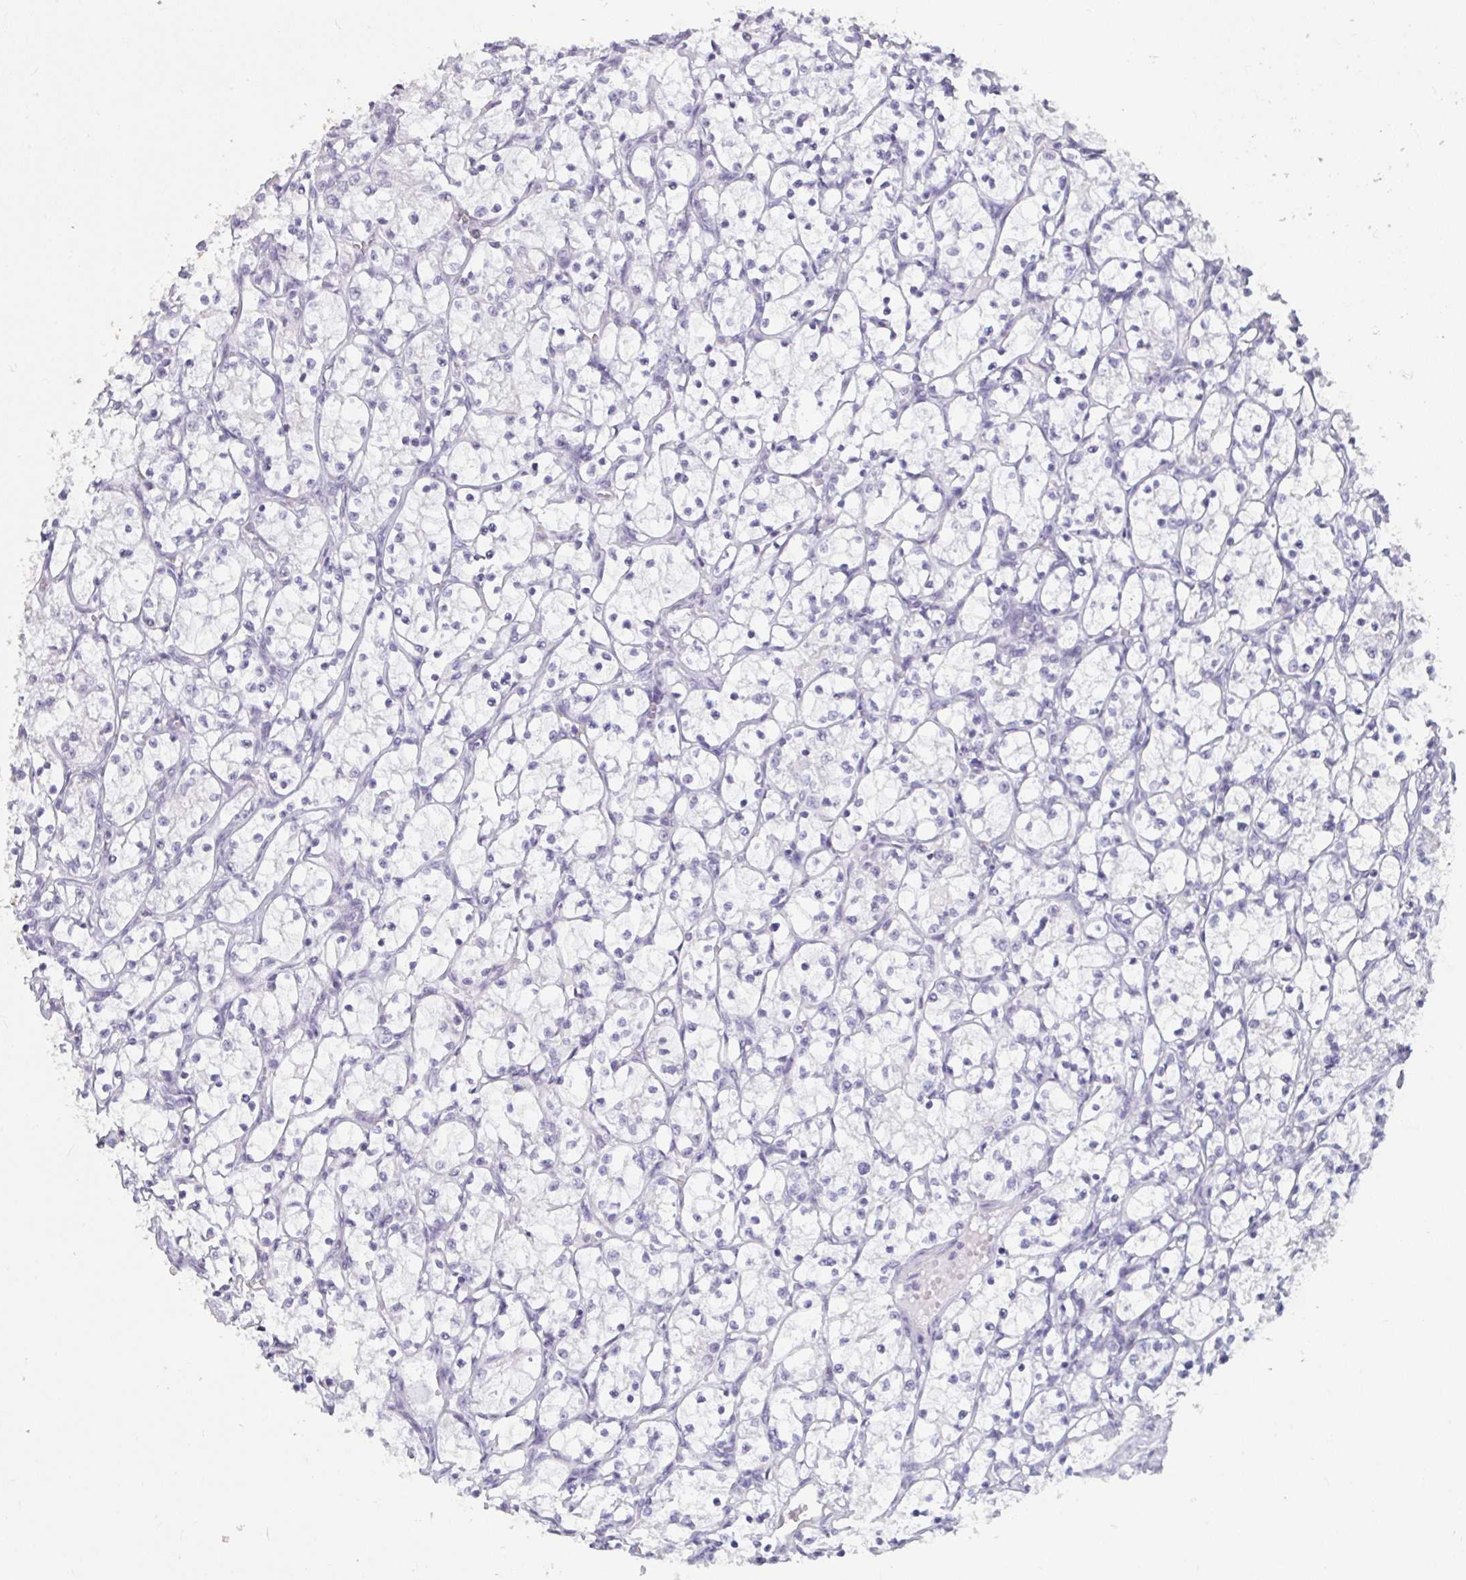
{"staining": {"intensity": "negative", "quantity": "none", "location": "none"}, "tissue": "renal cancer", "cell_type": "Tumor cells", "image_type": "cancer", "snomed": [{"axis": "morphology", "description": "Adenocarcinoma, NOS"}, {"axis": "topography", "description": "Kidney"}], "caption": "Tumor cells are negative for protein expression in human renal cancer.", "gene": "TBC1D4", "patient": {"sex": "female", "age": 69}}